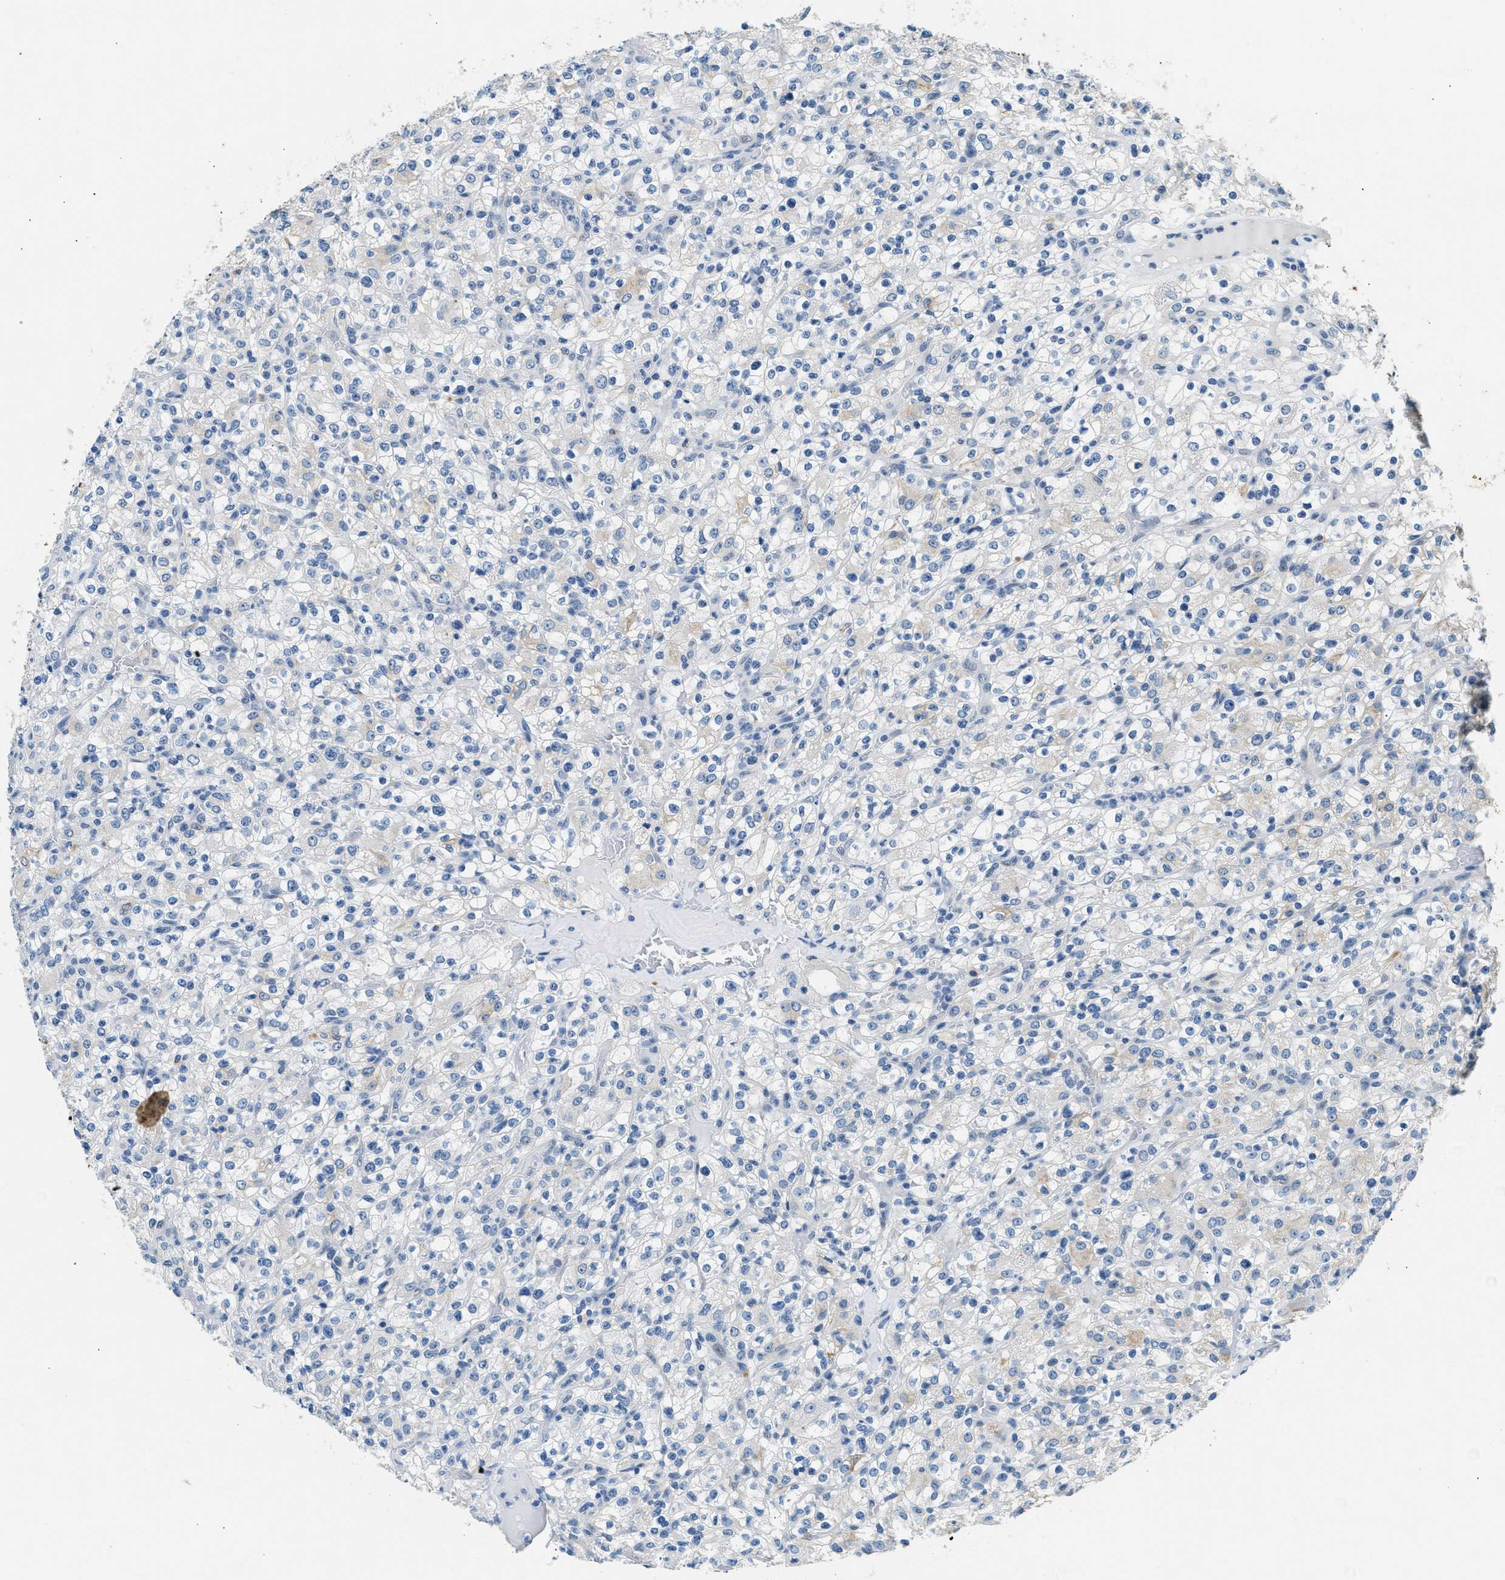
{"staining": {"intensity": "negative", "quantity": "none", "location": "none"}, "tissue": "renal cancer", "cell_type": "Tumor cells", "image_type": "cancer", "snomed": [{"axis": "morphology", "description": "Normal tissue, NOS"}, {"axis": "morphology", "description": "Adenocarcinoma, NOS"}, {"axis": "topography", "description": "Kidney"}], "caption": "Immunohistochemistry (IHC) micrograph of renal adenocarcinoma stained for a protein (brown), which exhibits no expression in tumor cells.", "gene": "CFAP20", "patient": {"sex": "female", "age": 72}}